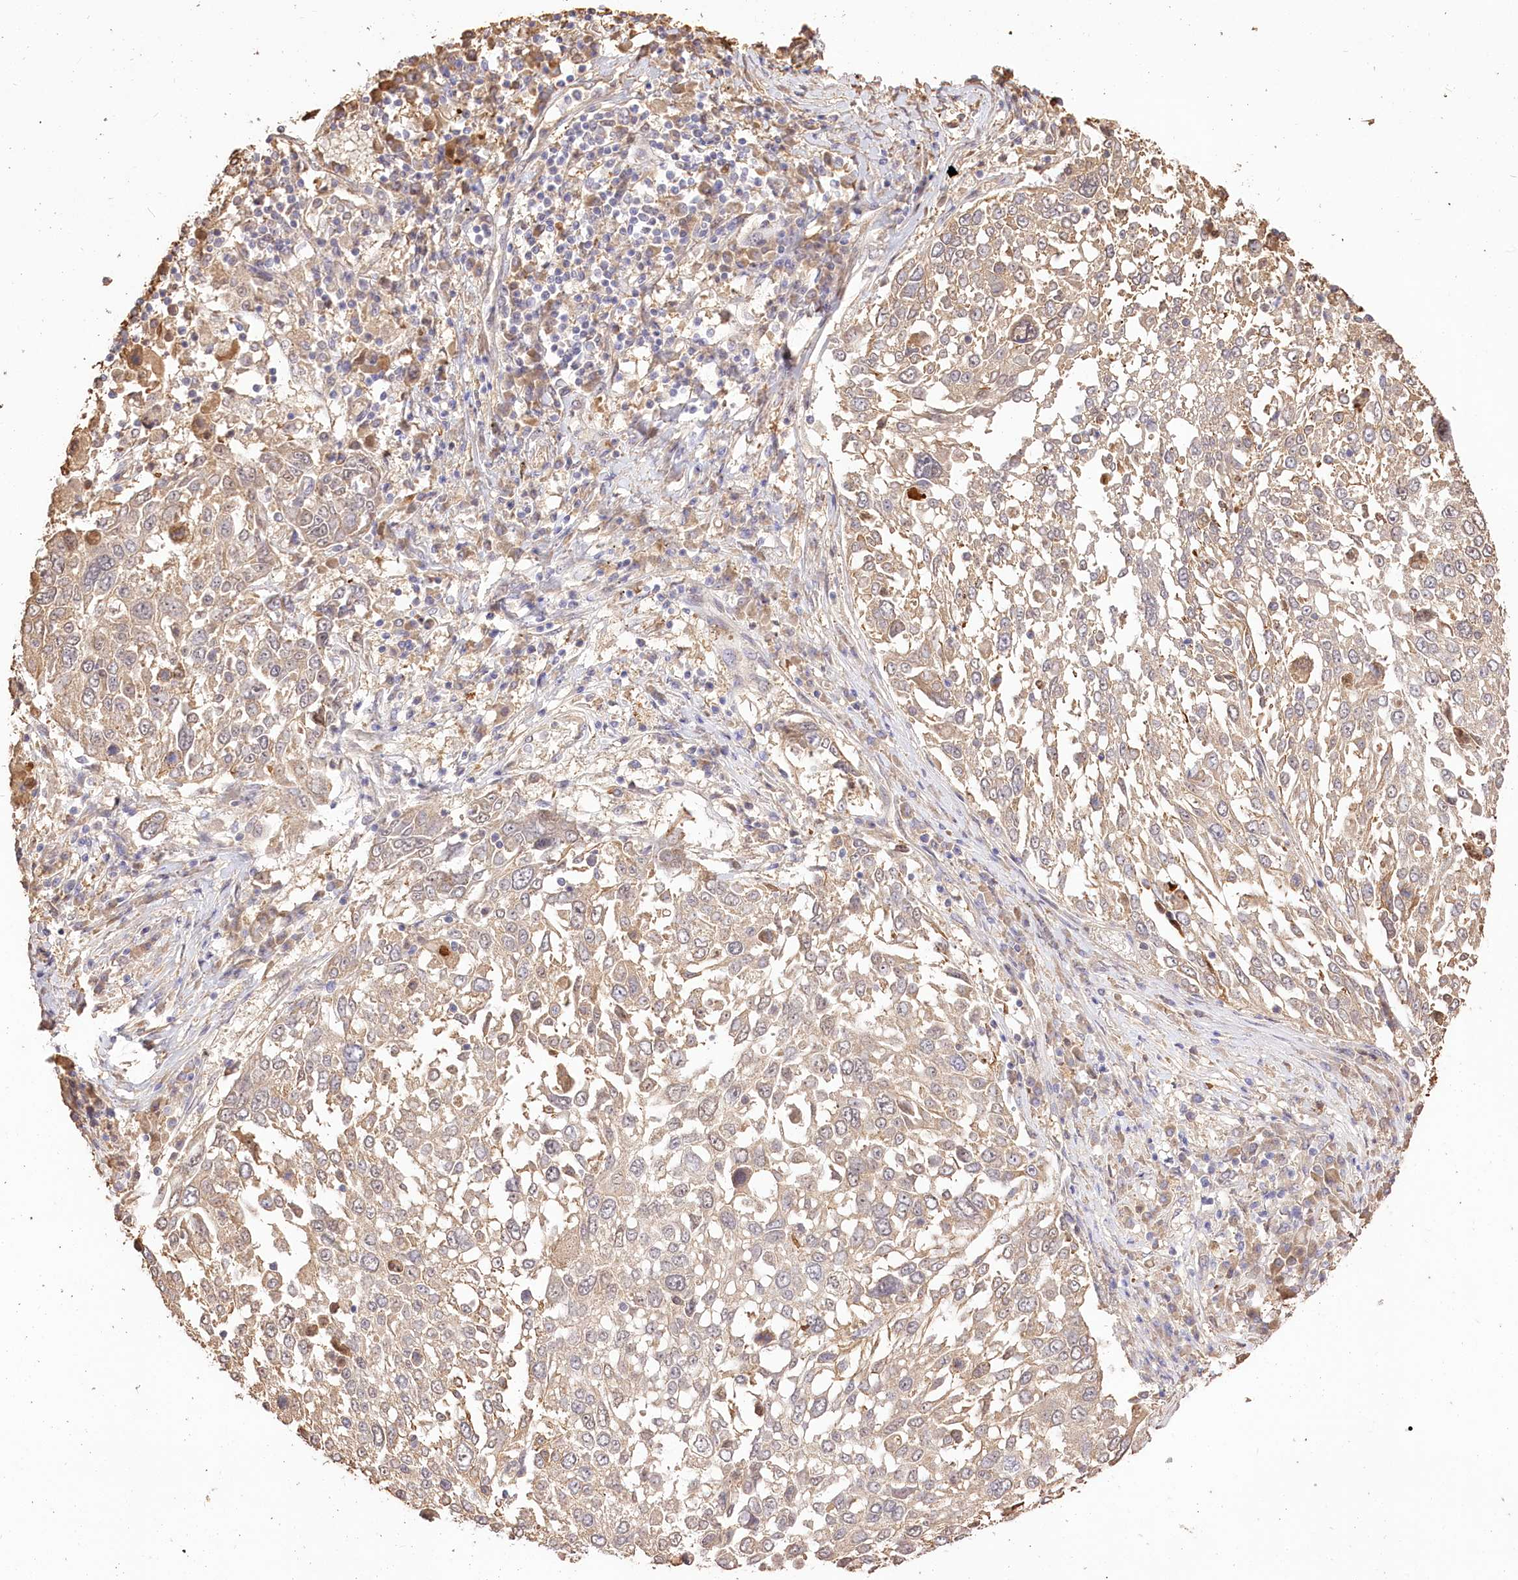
{"staining": {"intensity": "weak", "quantity": "25%-75%", "location": "cytoplasmic/membranous"}, "tissue": "lung cancer", "cell_type": "Tumor cells", "image_type": "cancer", "snomed": [{"axis": "morphology", "description": "Squamous cell carcinoma, NOS"}, {"axis": "topography", "description": "Lung"}], "caption": "Tumor cells display weak cytoplasmic/membranous staining in about 25%-75% of cells in lung squamous cell carcinoma.", "gene": "R3HDM2", "patient": {"sex": "male", "age": 65}}